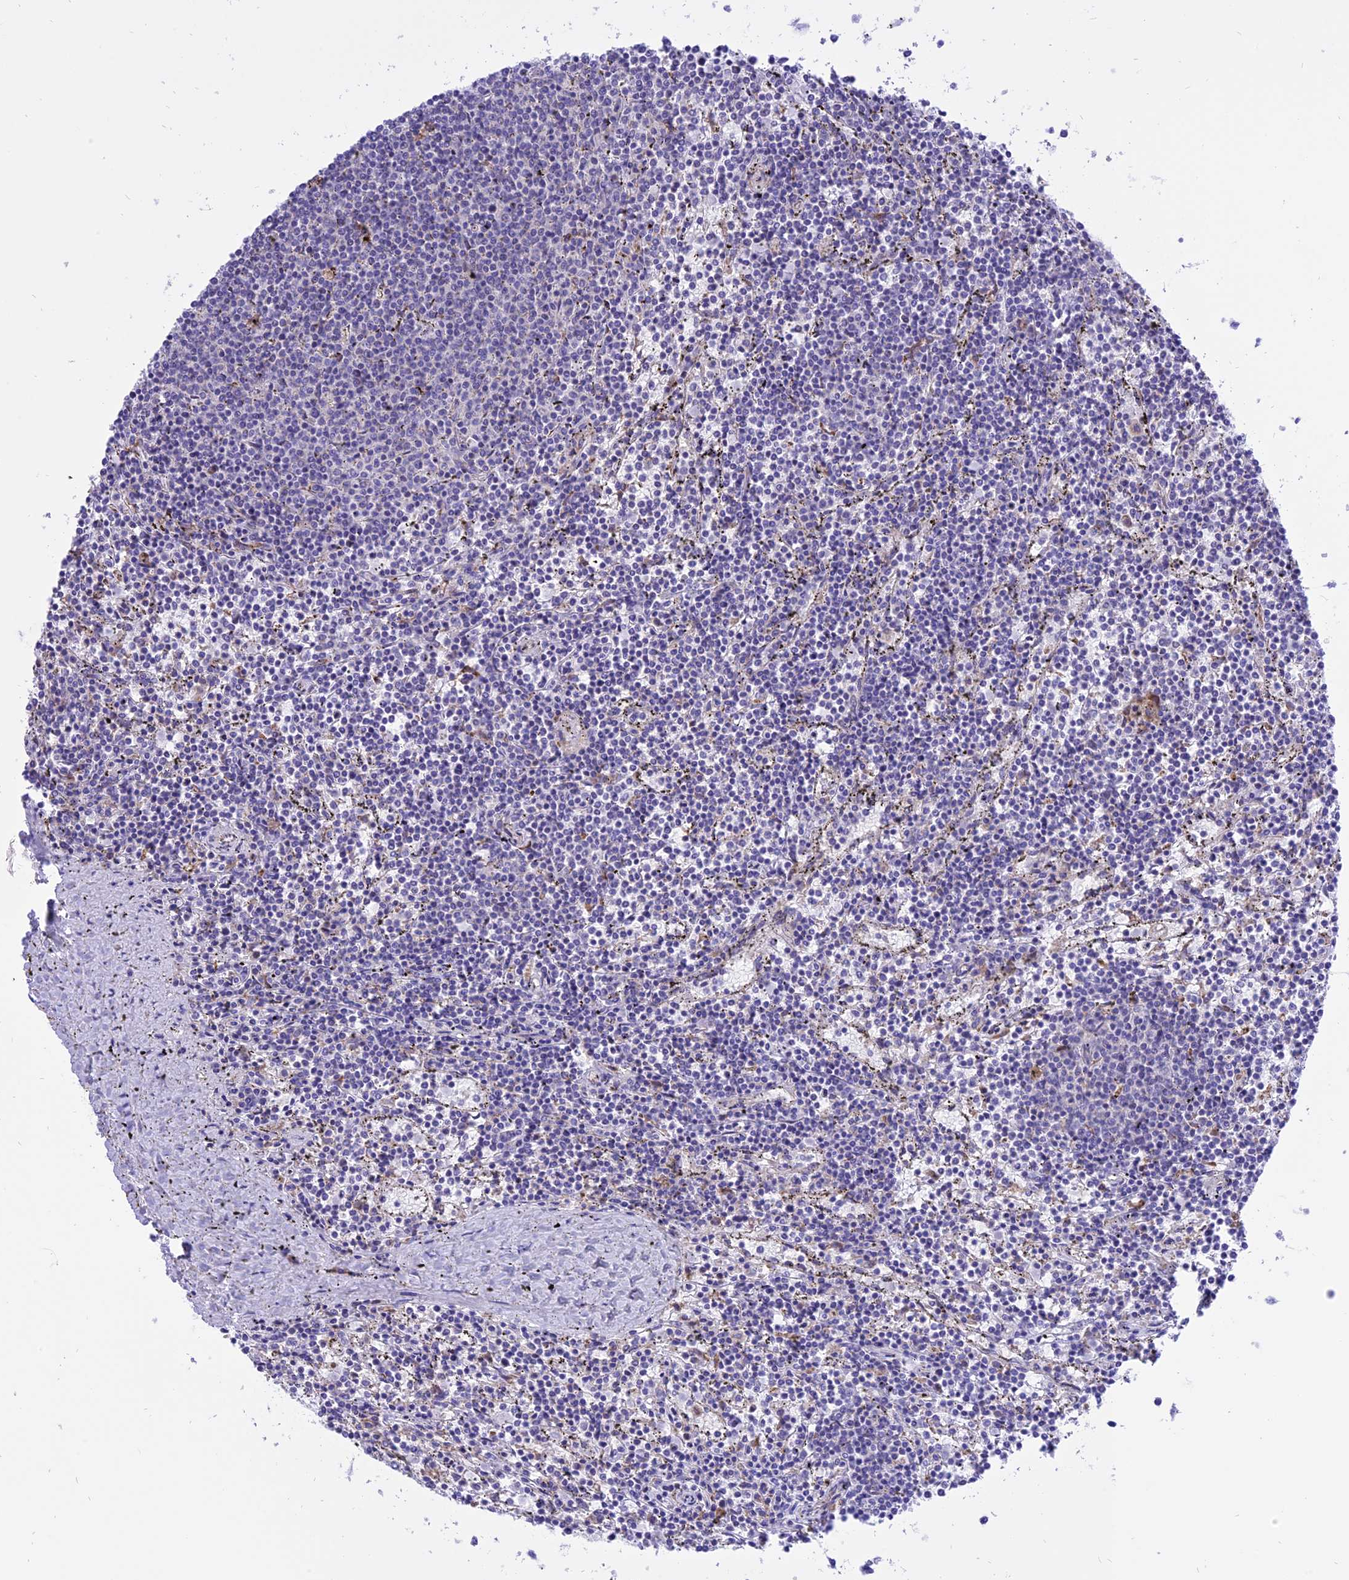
{"staining": {"intensity": "negative", "quantity": "none", "location": "none"}, "tissue": "lymphoma", "cell_type": "Tumor cells", "image_type": "cancer", "snomed": [{"axis": "morphology", "description": "Malignant lymphoma, non-Hodgkin's type, Low grade"}, {"axis": "topography", "description": "Spleen"}], "caption": "A photomicrograph of human lymphoma is negative for staining in tumor cells.", "gene": "ARMCX6", "patient": {"sex": "female", "age": 50}}